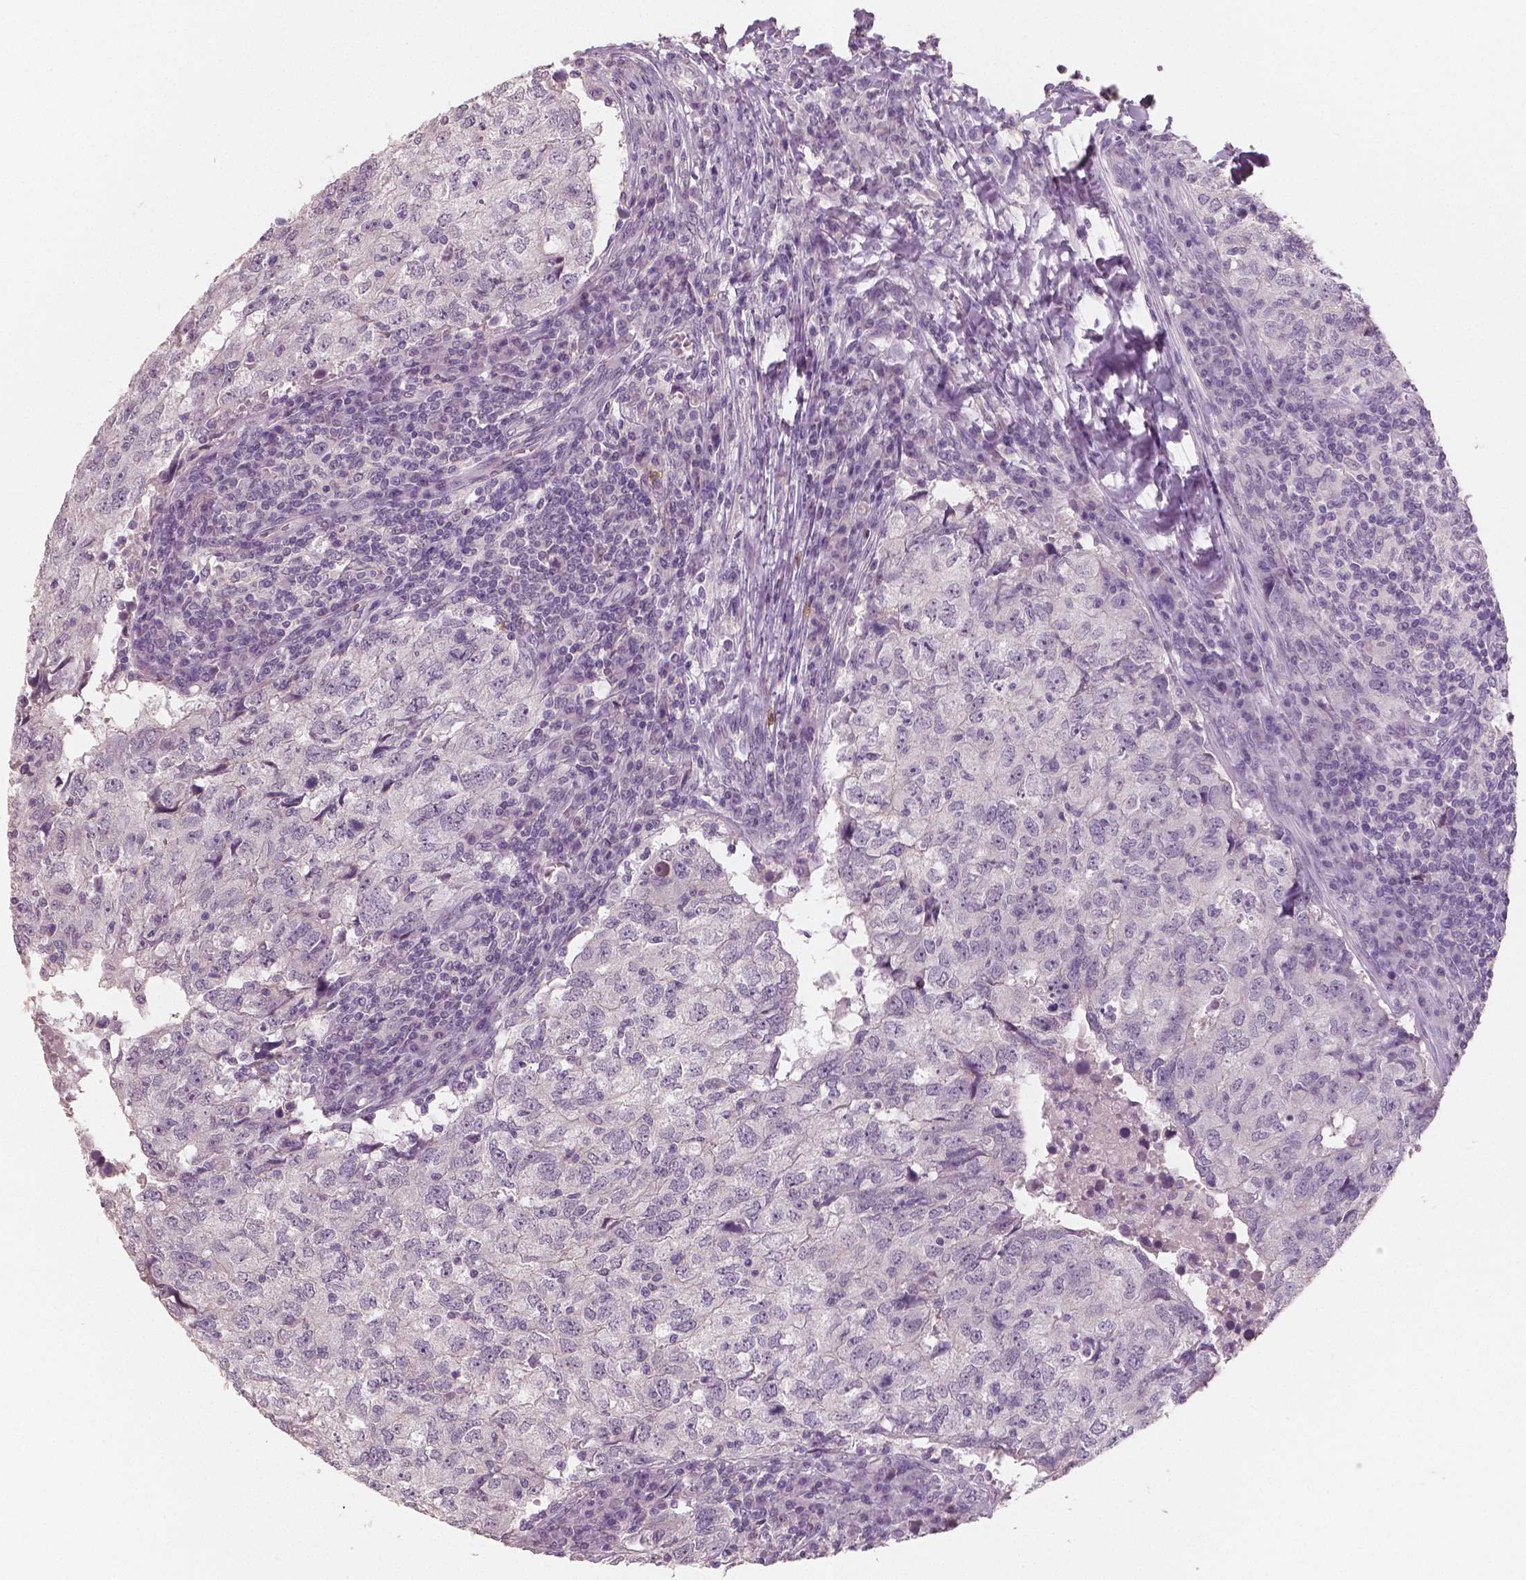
{"staining": {"intensity": "negative", "quantity": "none", "location": "none"}, "tissue": "breast cancer", "cell_type": "Tumor cells", "image_type": "cancer", "snomed": [{"axis": "morphology", "description": "Duct carcinoma"}, {"axis": "topography", "description": "Breast"}], "caption": "This is an immunohistochemistry (IHC) photomicrograph of infiltrating ductal carcinoma (breast). There is no staining in tumor cells.", "gene": "KIT", "patient": {"sex": "female", "age": 30}}